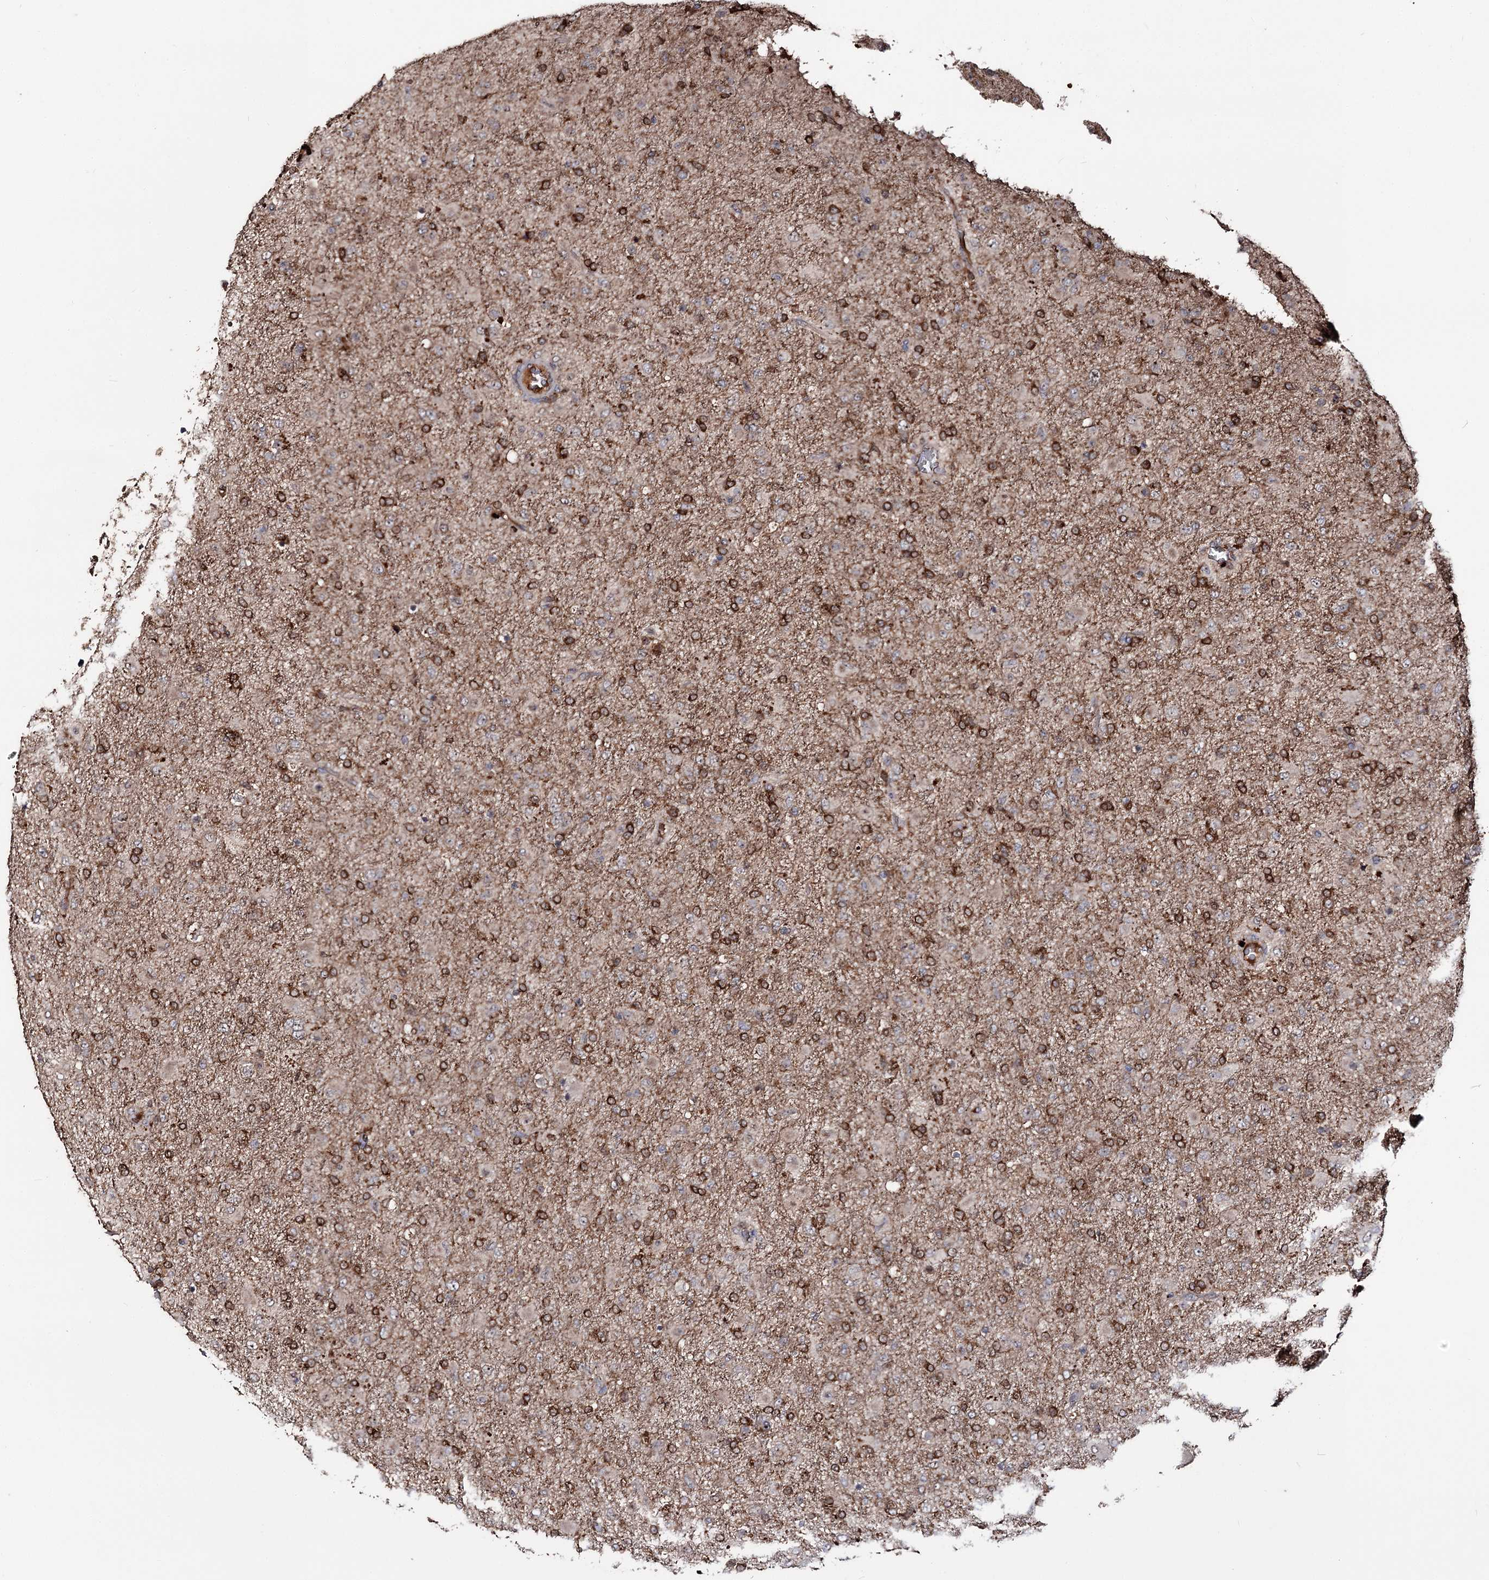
{"staining": {"intensity": "weak", "quantity": ">75%", "location": "cytoplasmic/membranous"}, "tissue": "glioma", "cell_type": "Tumor cells", "image_type": "cancer", "snomed": [{"axis": "morphology", "description": "Glioma, malignant, Low grade"}, {"axis": "topography", "description": "Brain"}], "caption": "IHC (DAB (3,3'-diaminobenzidine)) staining of human malignant glioma (low-grade) demonstrates weak cytoplasmic/membranous protein staining in about >75% of tumor cells. (IHC, brightfield microscopy, high magnification).", "gene": "FAM53B", "patient": {"sex": "male", "age": 65}}